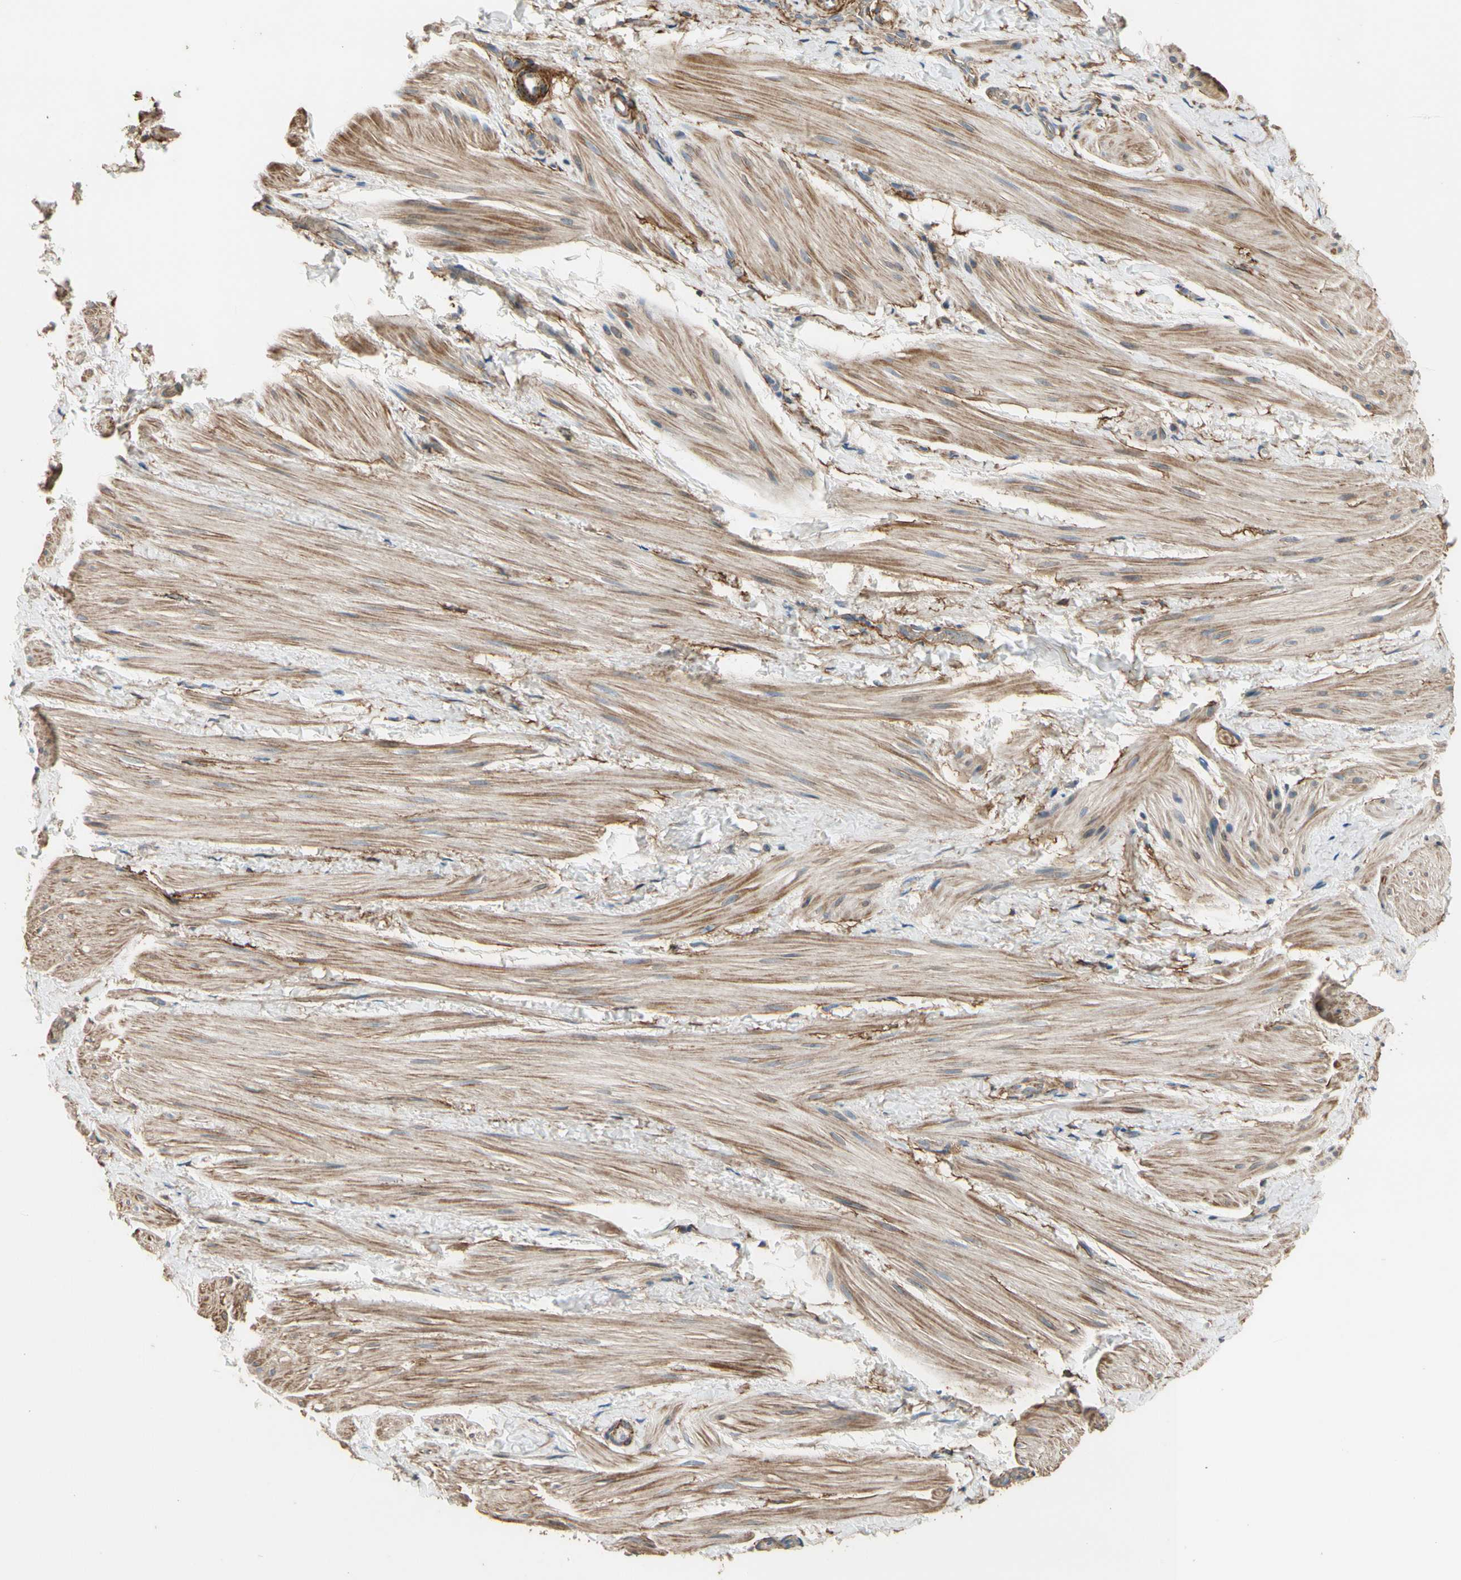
{"staining": {"intensity": "weak", "quantity": ">75%", "location": "cytoplasmic/membranous"}, "tissue": "smooth muscle", "cell_type": "Smooth muscle cells", "image_type": "normal", "snomed": [{"axis": "morphology", "description": "Normal tissue, NOS"}, {"axis": "topography", "description": "Smooth muscle"}], "caption": "Immunohistochemistry staining of normal smooth muscle, which demonstrates low levels of weak cytoplasmic/membranous expression in about >75% of smooth muscle cells indicating weak cytoplasmic/membranous protein staining. The staining was performed using DAB (brown) for protein detection and nuclei were counterstained in hematoxylin (blue).", "gene": "SUSD2", "patient": {"sex": "male", "age": 16}}